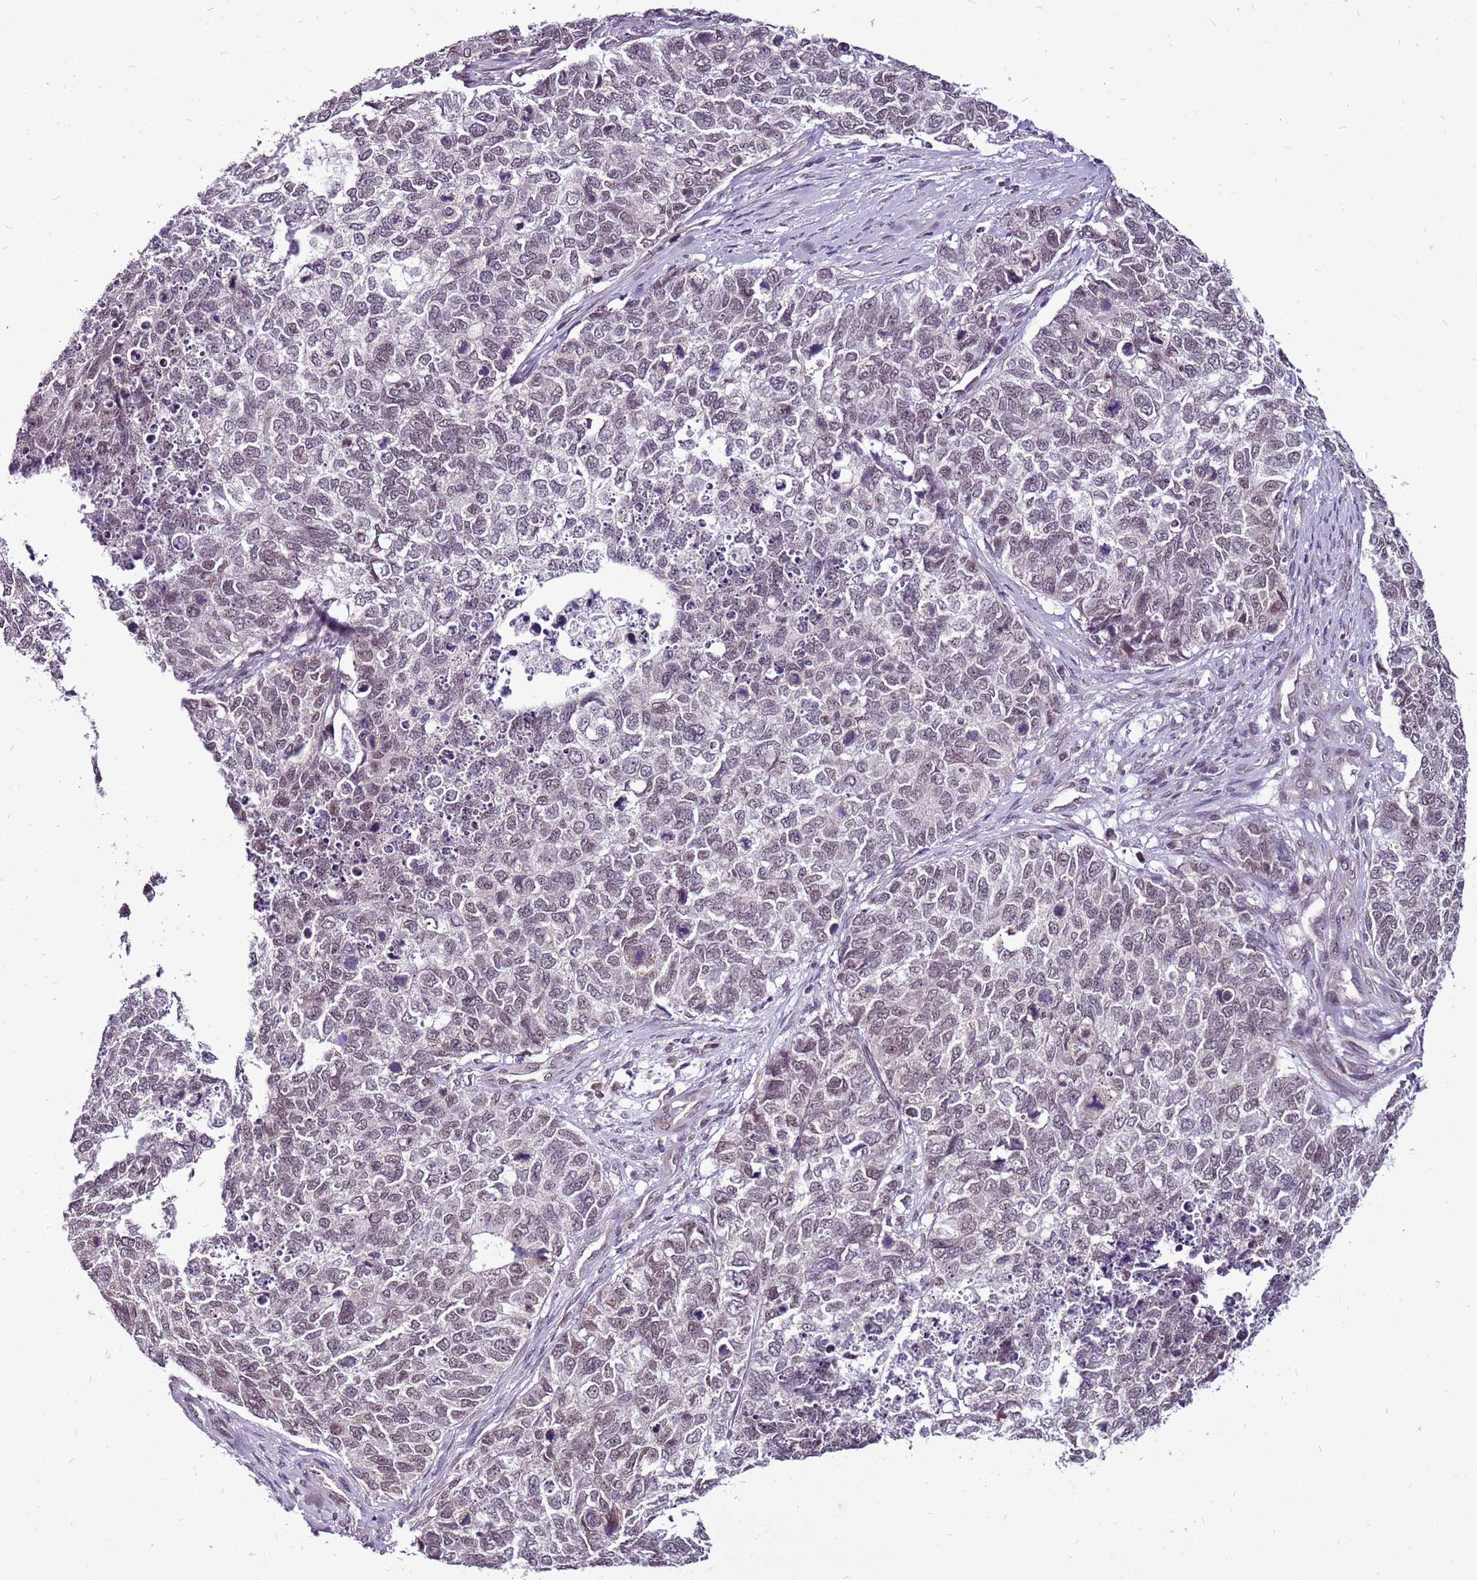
{"staining": {"intensity": "weak", "quantity": "25%-75%", "location": "nuclear"}, "tissue": "cervical cancer", "cell_type": "Tumor cells", "image_type": "cancer", "snomed": [{"axis": "morphology", "description": "Squamous cell carcinoma, NOS"}, {"axis": "topography", "description": "Cervix"}], "caption": "Squamous cell carcinoma (cervical) stained with a brown dye reveals weak nuclear positive expression in approximately 25%-75% of tumor cells.", "gene": "CCDC166", "patient": {"sex": "female", "age": 63}}